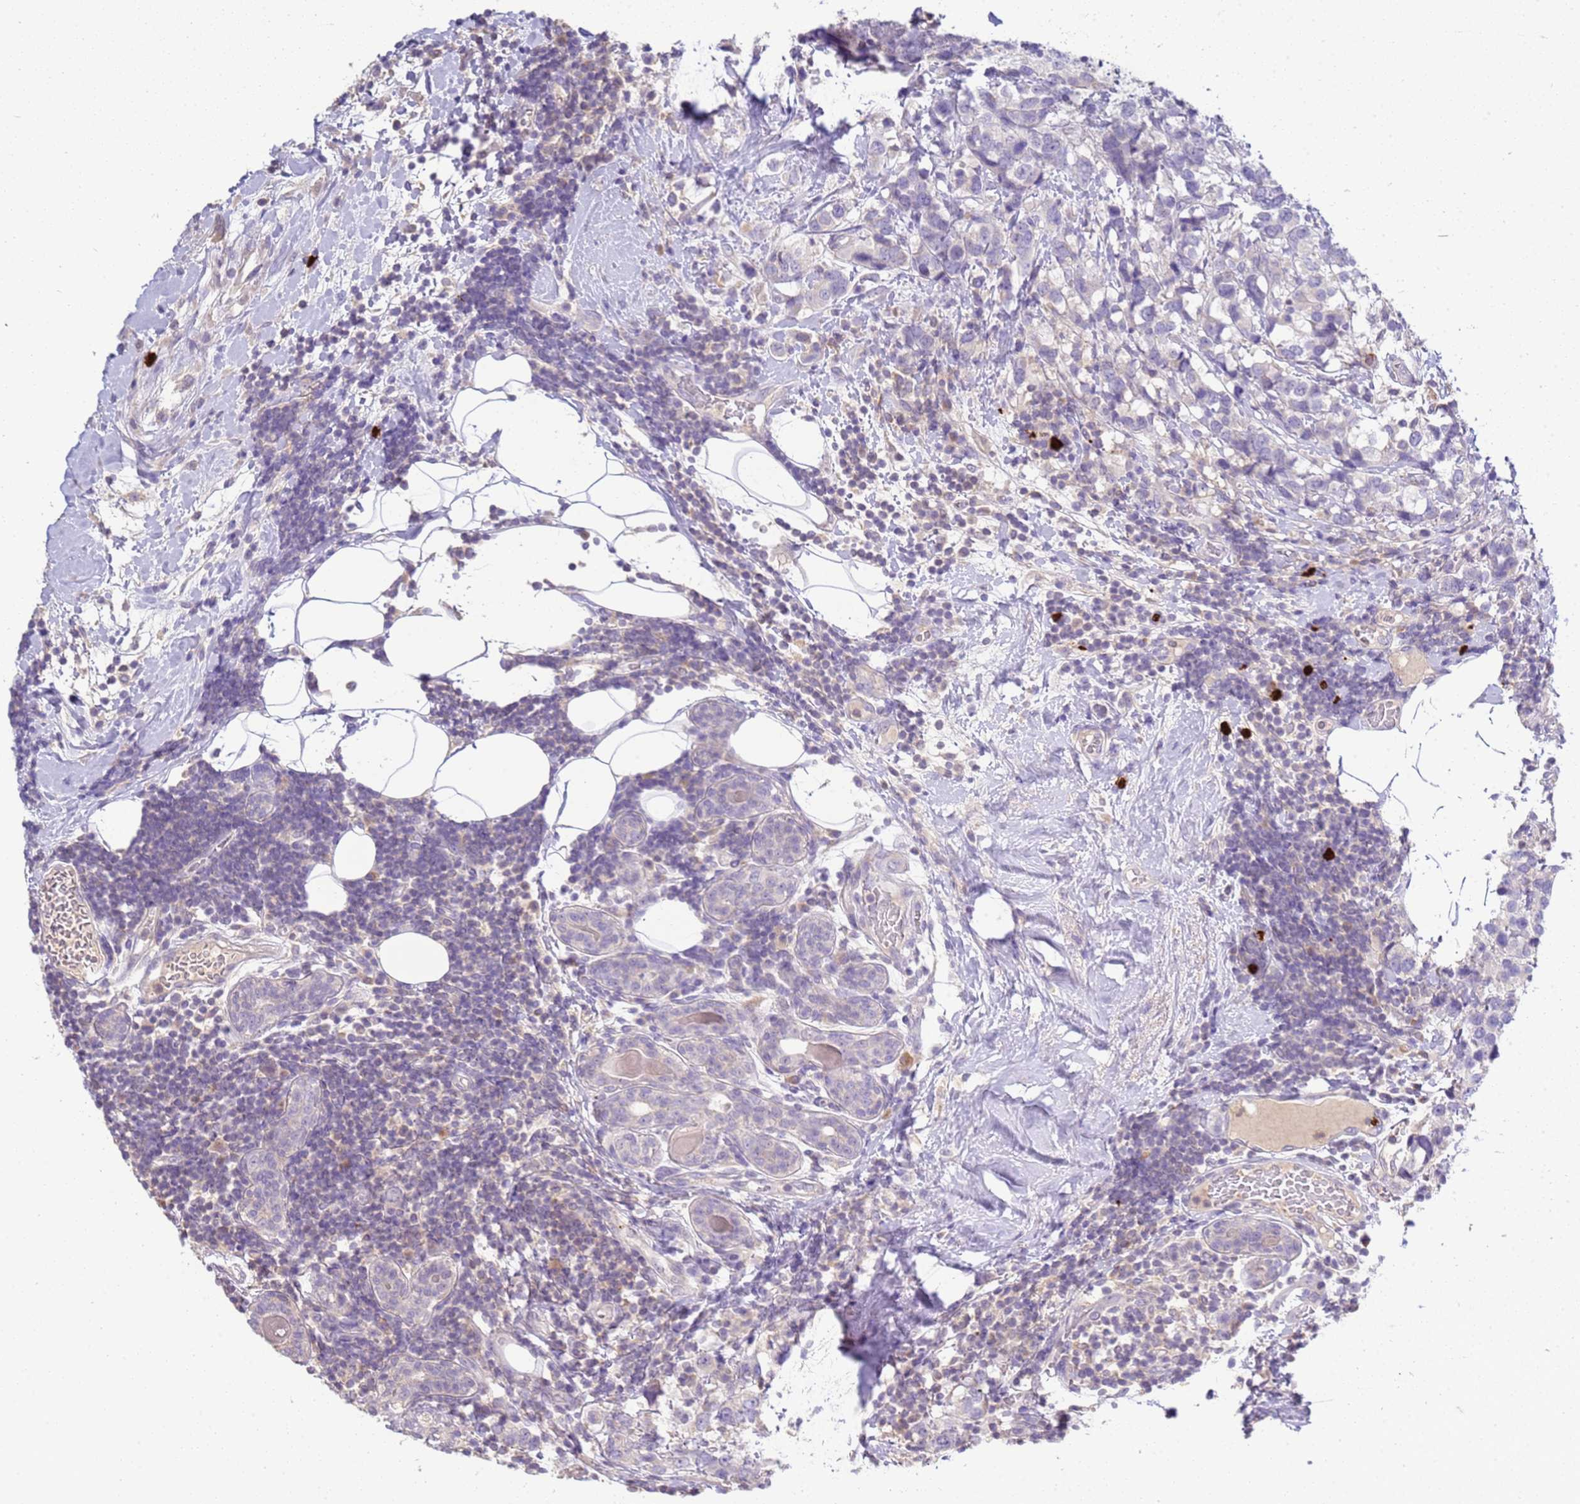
{"staining": {"intensity": "negative", "quantity": "none", "location": "none"}, "tissue": "breast cancer", "cell_type": "Tumor cells", "image_type": "cancer", "snomed": [{"axis": "morphology", "description": "Lobular carcinoma"}, {"axis": "topography", "description": "Breast"}], "caption": "Immunohistochemistry (IHC) of lobular carcinoma (breast) reveals no positivity in tumor cells. (DAB (3,3'-diaminobenzidine) IHC visualized using brightfield microscopy, high magnification).", "gene": "IL2RG", "patient": {"sex": "female", "age": 59}}